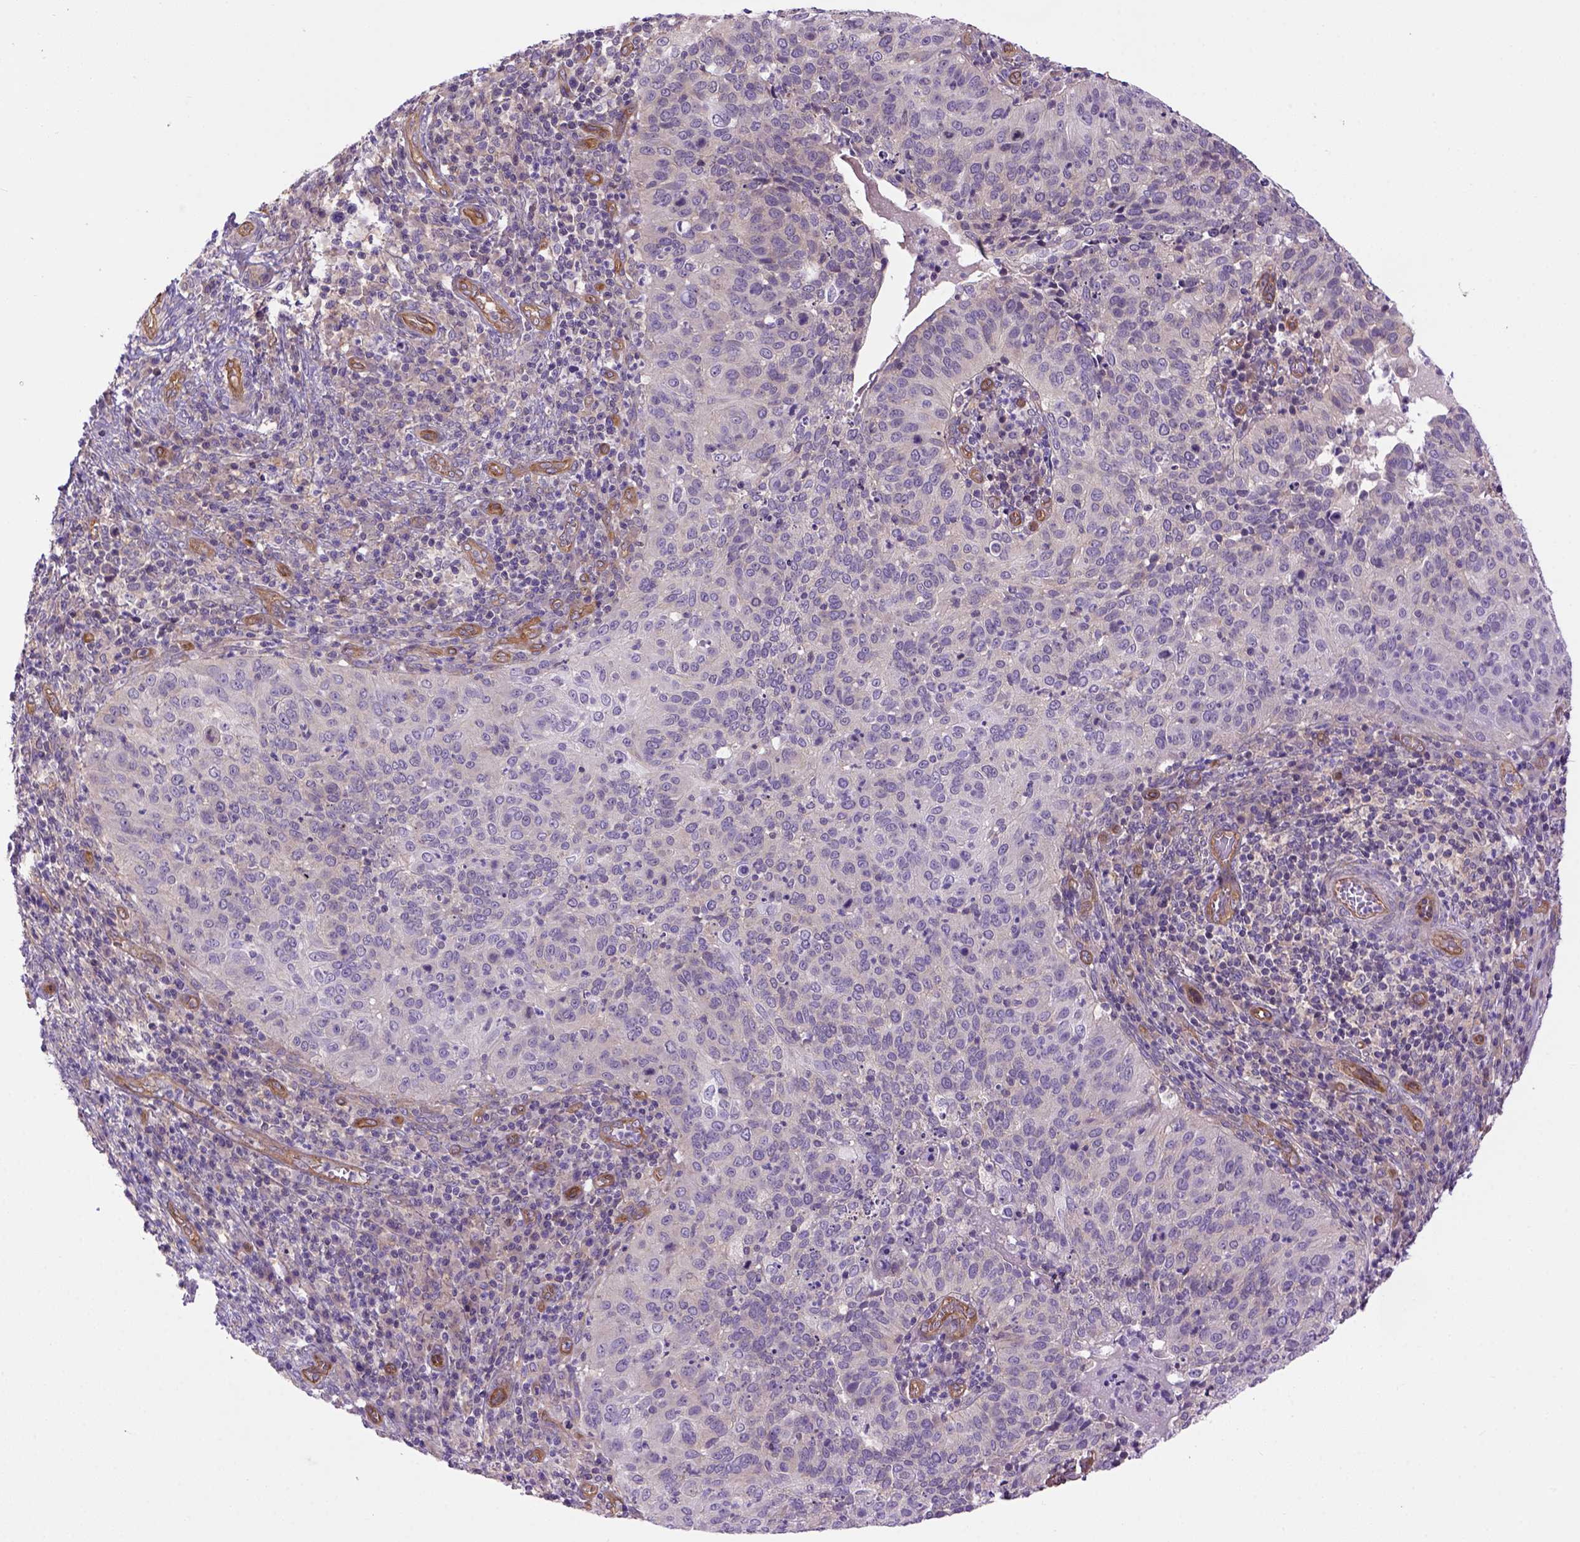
{"staining": {"intensity": "negative", "quantity": "none", "location": "none"}, "tissue": "cervical cancer", "cell_type": "Tumor cells", "image_type": "cancer", "snomed": [{"axis": "morphology", "description": "Squamous cell carcinoma, NOS"}, {"axis": "topography", "description": "Cervix"}], "caption": "The micrograph reveals no staining of tumor cells in cervical cancer (squamous cell carcinoma).", "gene": "CASKIN2", "patient": {"sex": "female", "age": 39}}